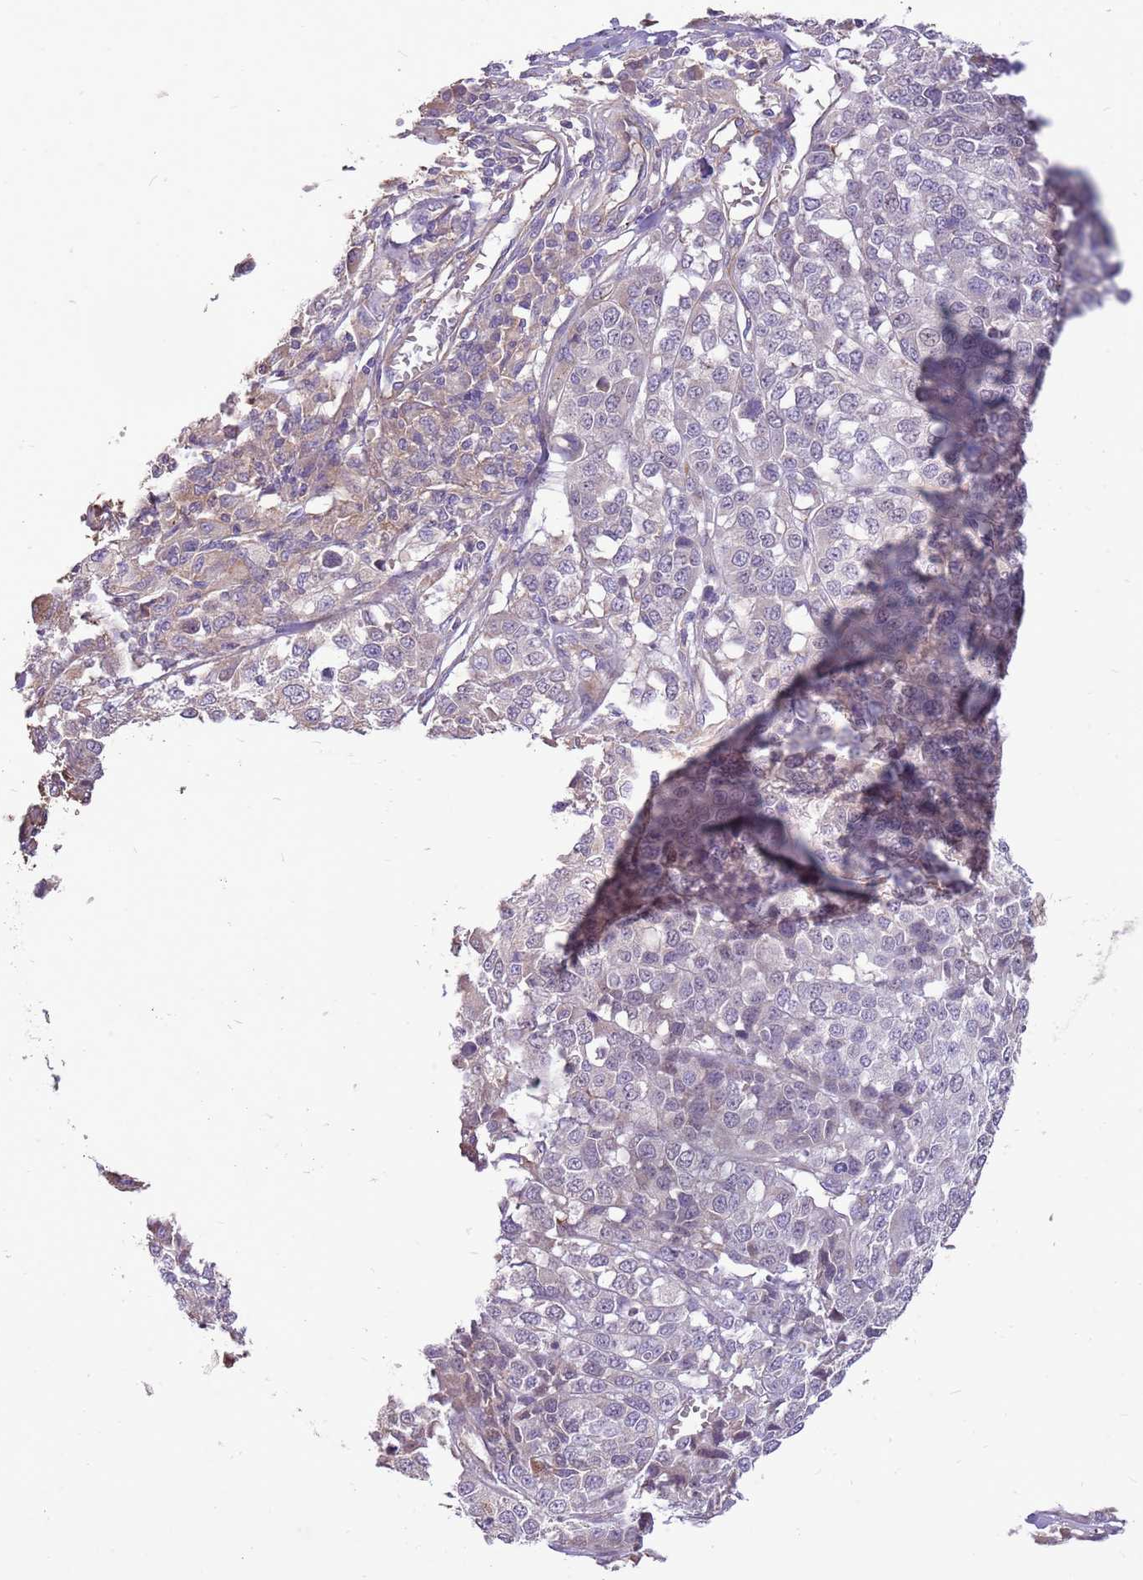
{"staining": {"intensity": "negative", "quantity": "none", "location": "none"}, "tissue": "melanoma", "cell_type": "Tumor cells", "image_type": "cancer", "snomed": [{"axis": "morphology", "description": "Malignant melanoma, Metastatic site"}, {"axis": "topography", "description": "Lymph node"}], "caption": "Malignant melanoma (metastatic site) stained for a protein using immunohistochemistry (IHC) reveals no expression tumor cells.", "gene": "WASHC4", "patient": {"sex": "male", "age": 44}}